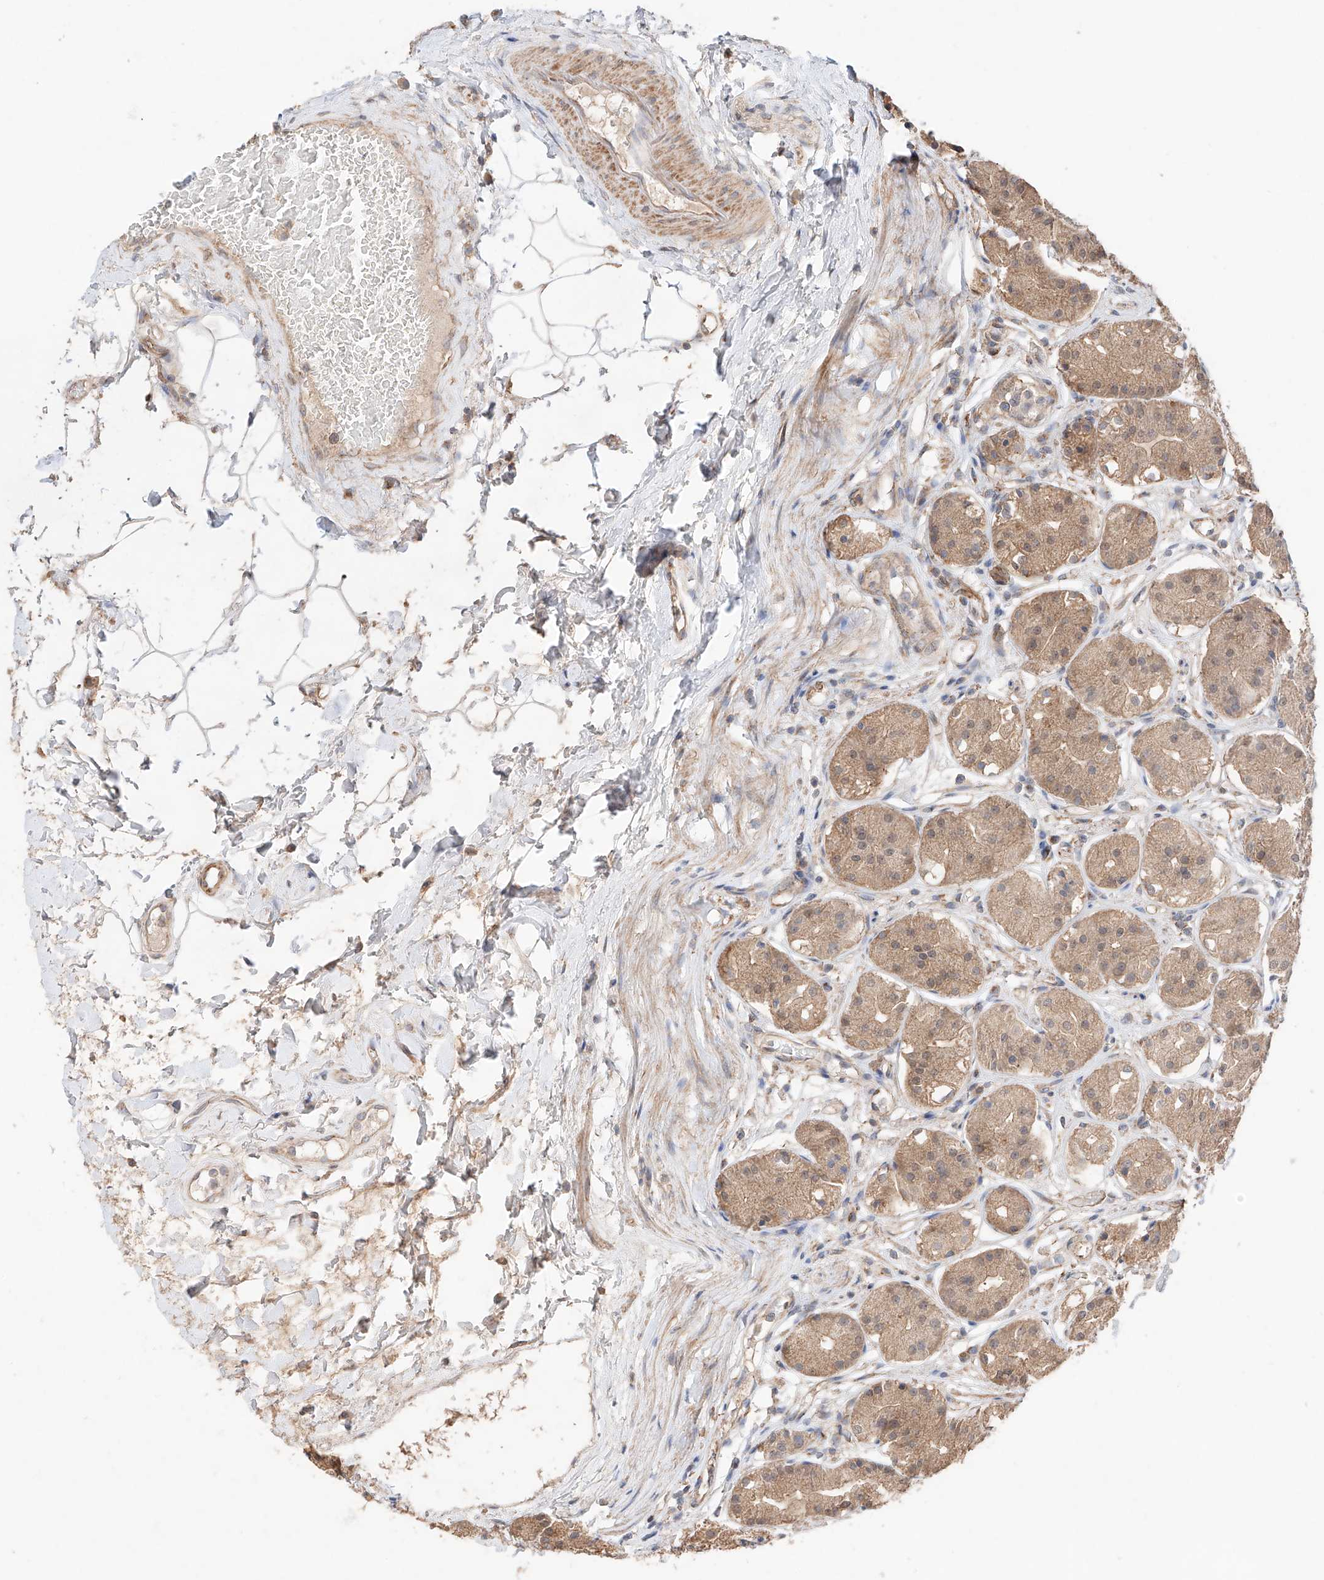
{"staining": {"intensity": "moderate", "quantity": "25%-75%", "location": "cytoplasmic/membranous"}, "tissue": "stomach", "cell_type": "Glandular cells", "image_type": "normal", "snomed": [{"axis": "morphology", "description": "Normal tissue, NOS"}, {"axis": "topography", "description": "Stomach"}, {"axis": "topography", "description": "Stomach, lower"}], "caption": "DAB (3,3'-diaminobenzidine) immunohistochemical staining of normal human stomach exhibits moderate cytoplasmic/membranous protein positivity in approximately 25%-75% of glandular cells.", "gene": "MOSPD1", "patient": {"sex": "female", "age": 56}}